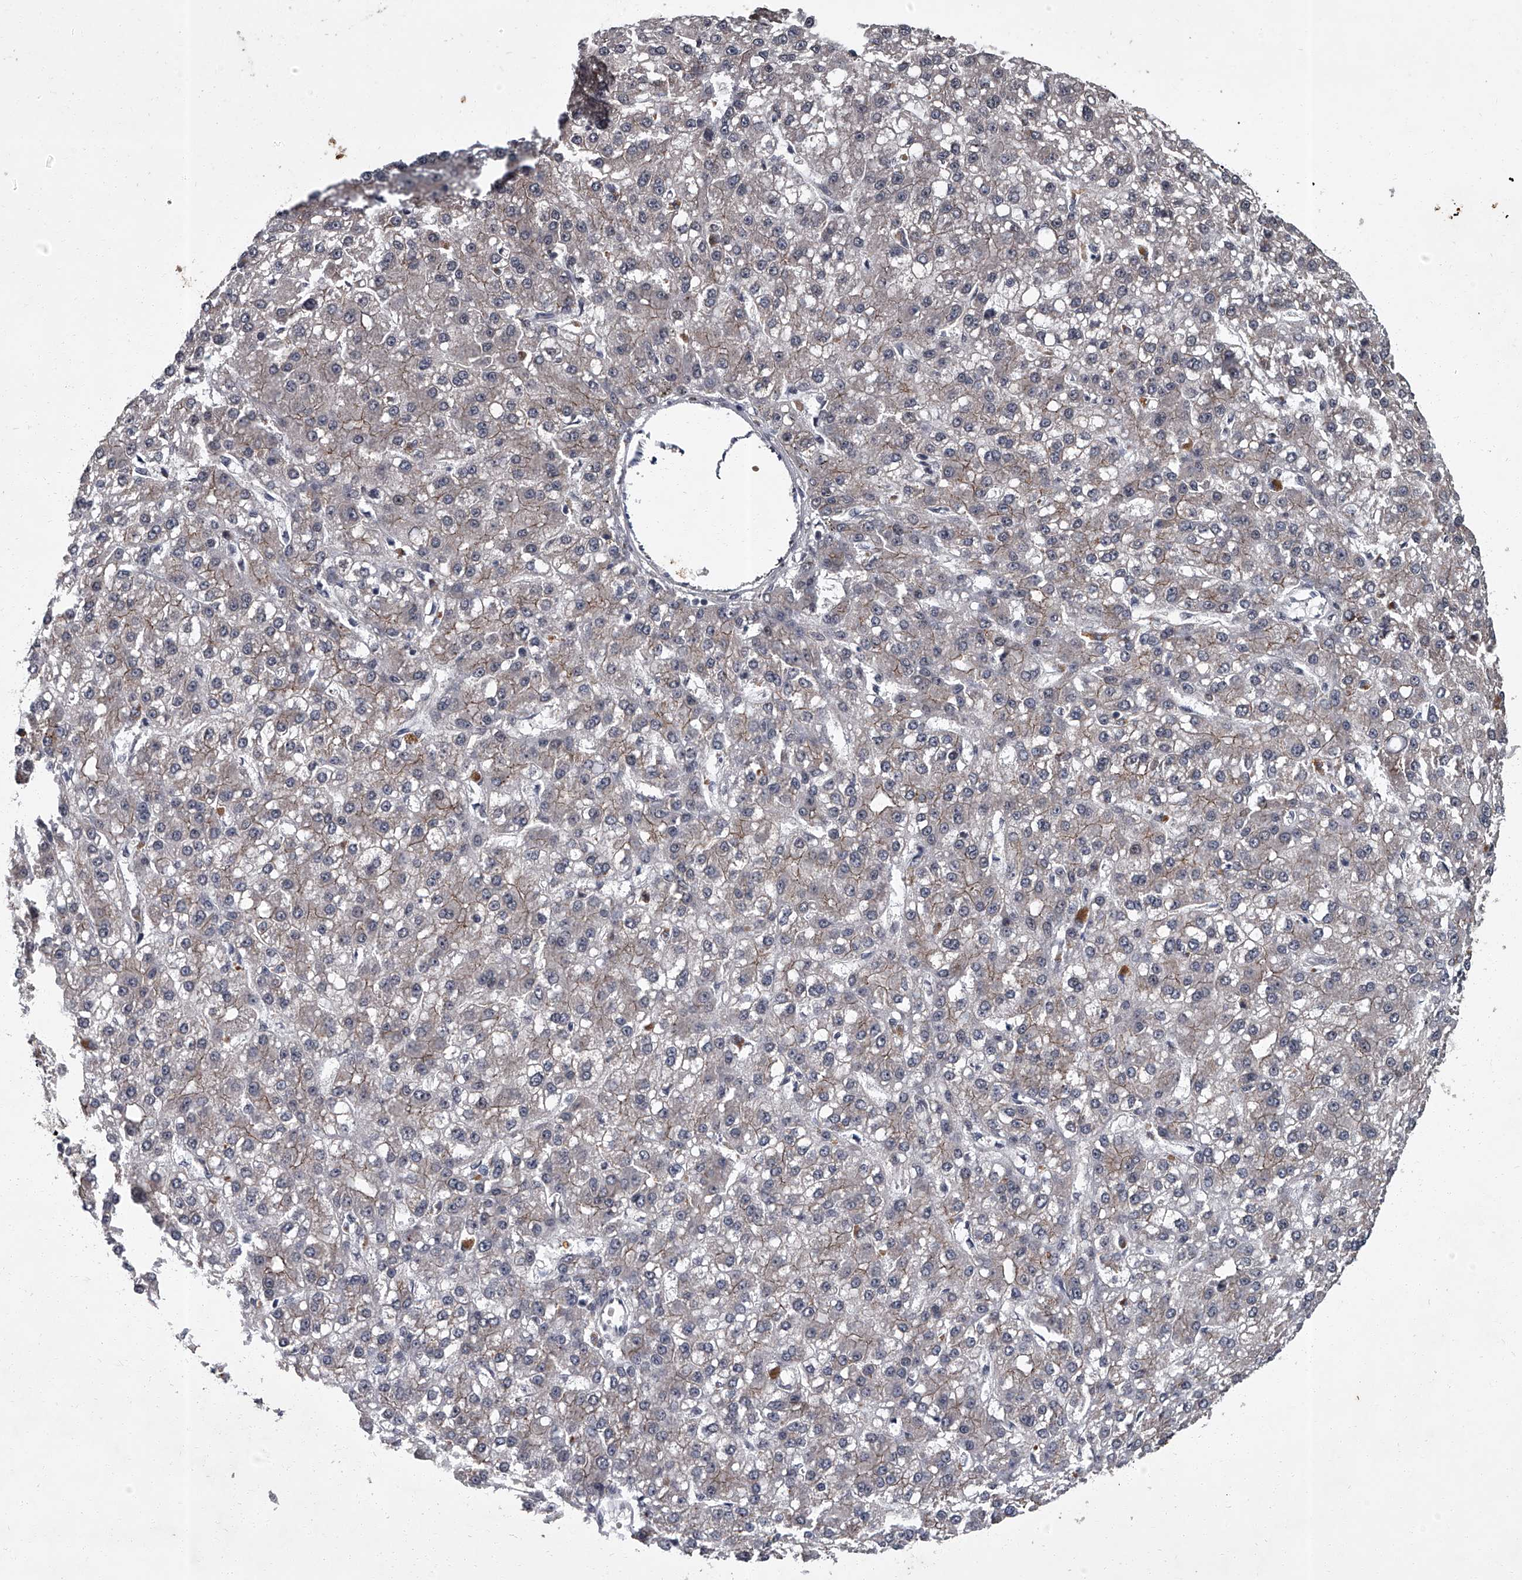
{"staining": {"intensity": "weak", "quantity": "25%-75%", "location": "cytoplasmic/membranous"}, "tissue": "liver cancer", "cell_type": "Tumor cells", "image_type": "cancer", "snomed": [{"axis": "morphology", "description": "Carcinoma, Hepatocellular, NOS"}, {"axis": "topography", "description": "Liver"}], "caption": "Immunohistochemistry micrograph of human hepatocellular carcinoma (liver) stained for a protein (brown), which displays low levels of weak cytoplasmic/membranous positivity in about 25%-75% of tumor cells.", "gene": "ZNF518B", "patient": {"sex": "male", "age": 67}}